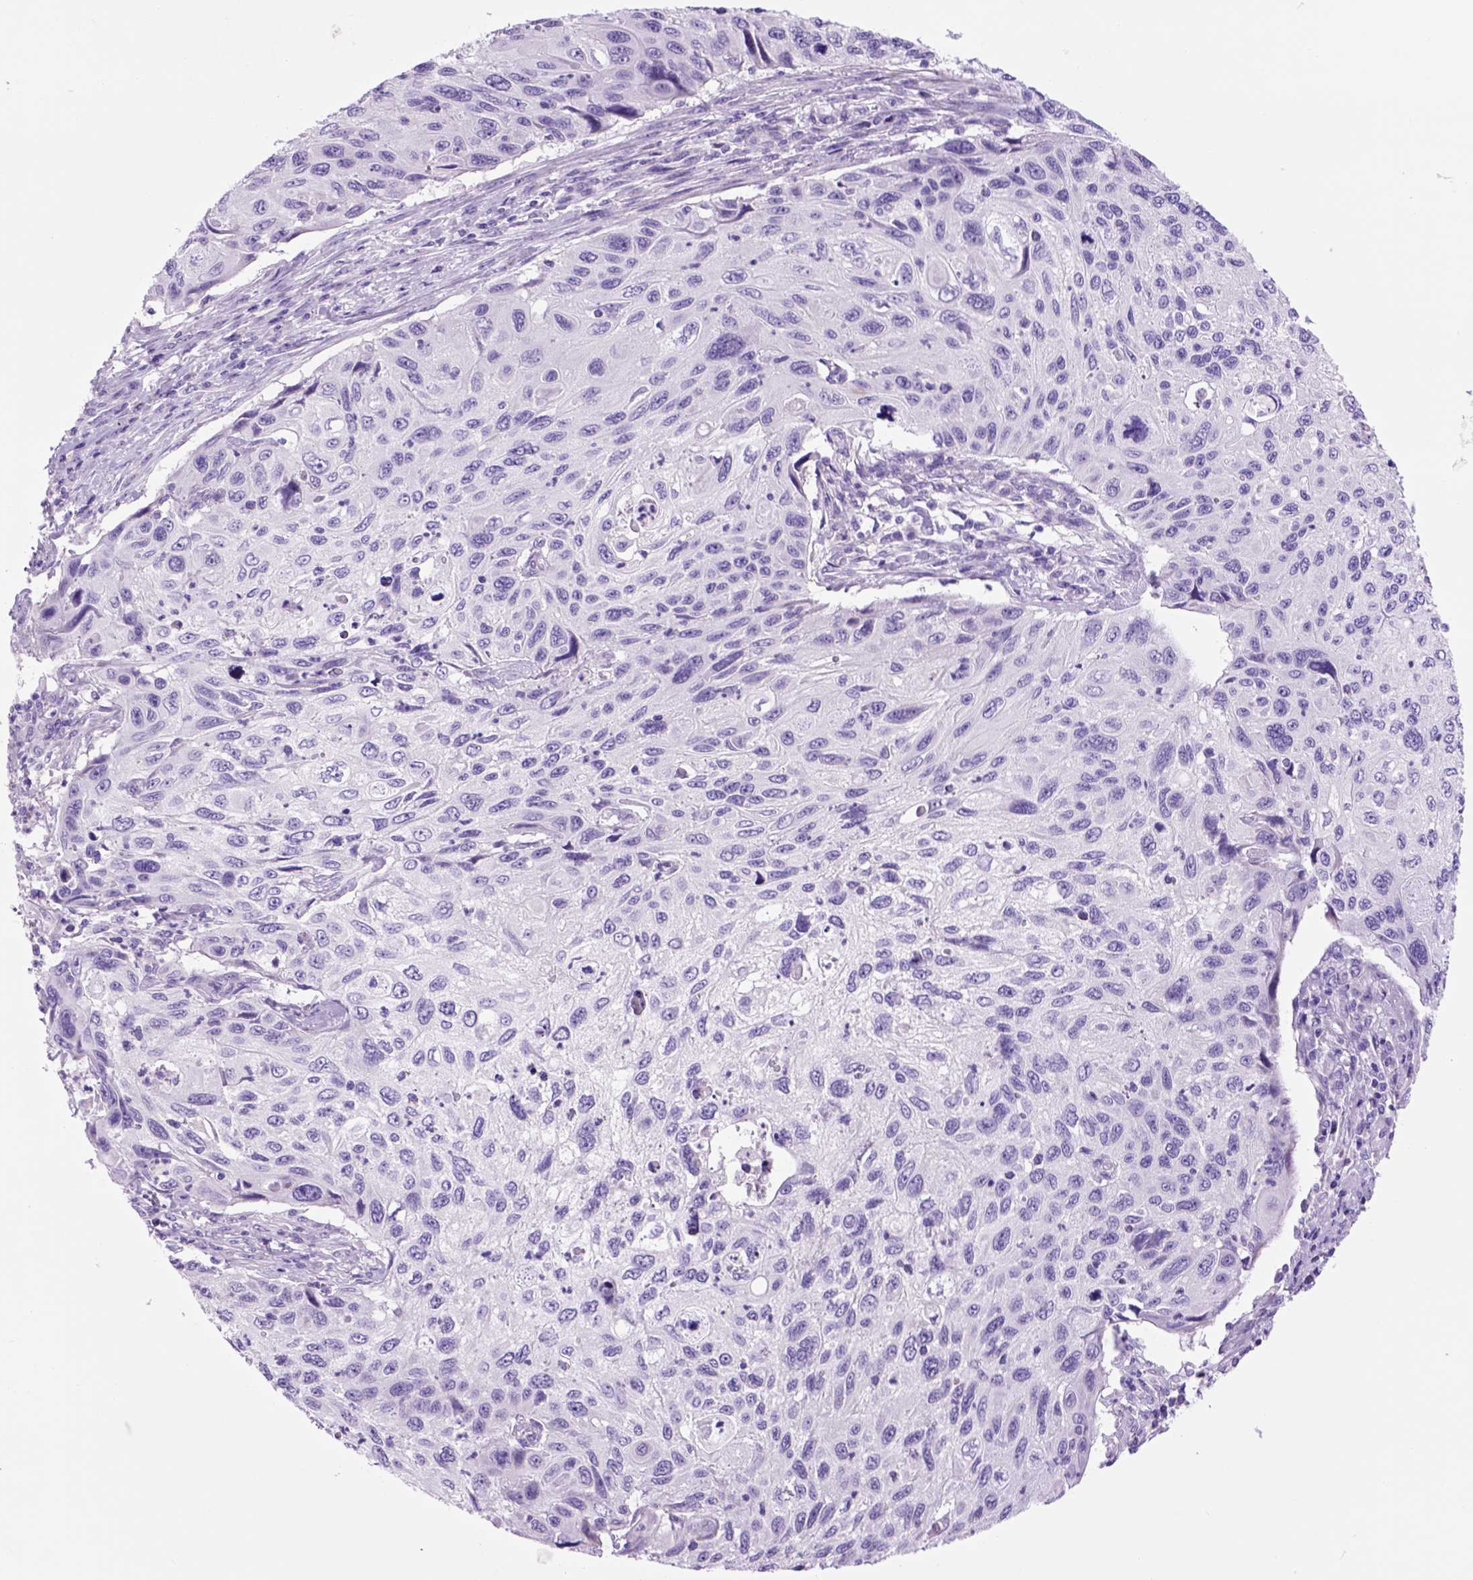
{"staining": {"intensity": "negative", "quantity": "none", "location": "none"}, "tissue": "cervical cancer", "cell_type": "Tumor cells", "image_type": "cancer", "snomed": [{"axis": "morphology", "description": "Squamous cell carcinoma, NOS"}, {"axis": "topography", "description": "Cervix"}], "caption": "DAB immunohistochemical staining of human squamous cell carcinoma (cervical) exhibits no significant staining in tumor cells.", "gene": "HHIPL2", "patient": {"sex": "female", "age": 70}}